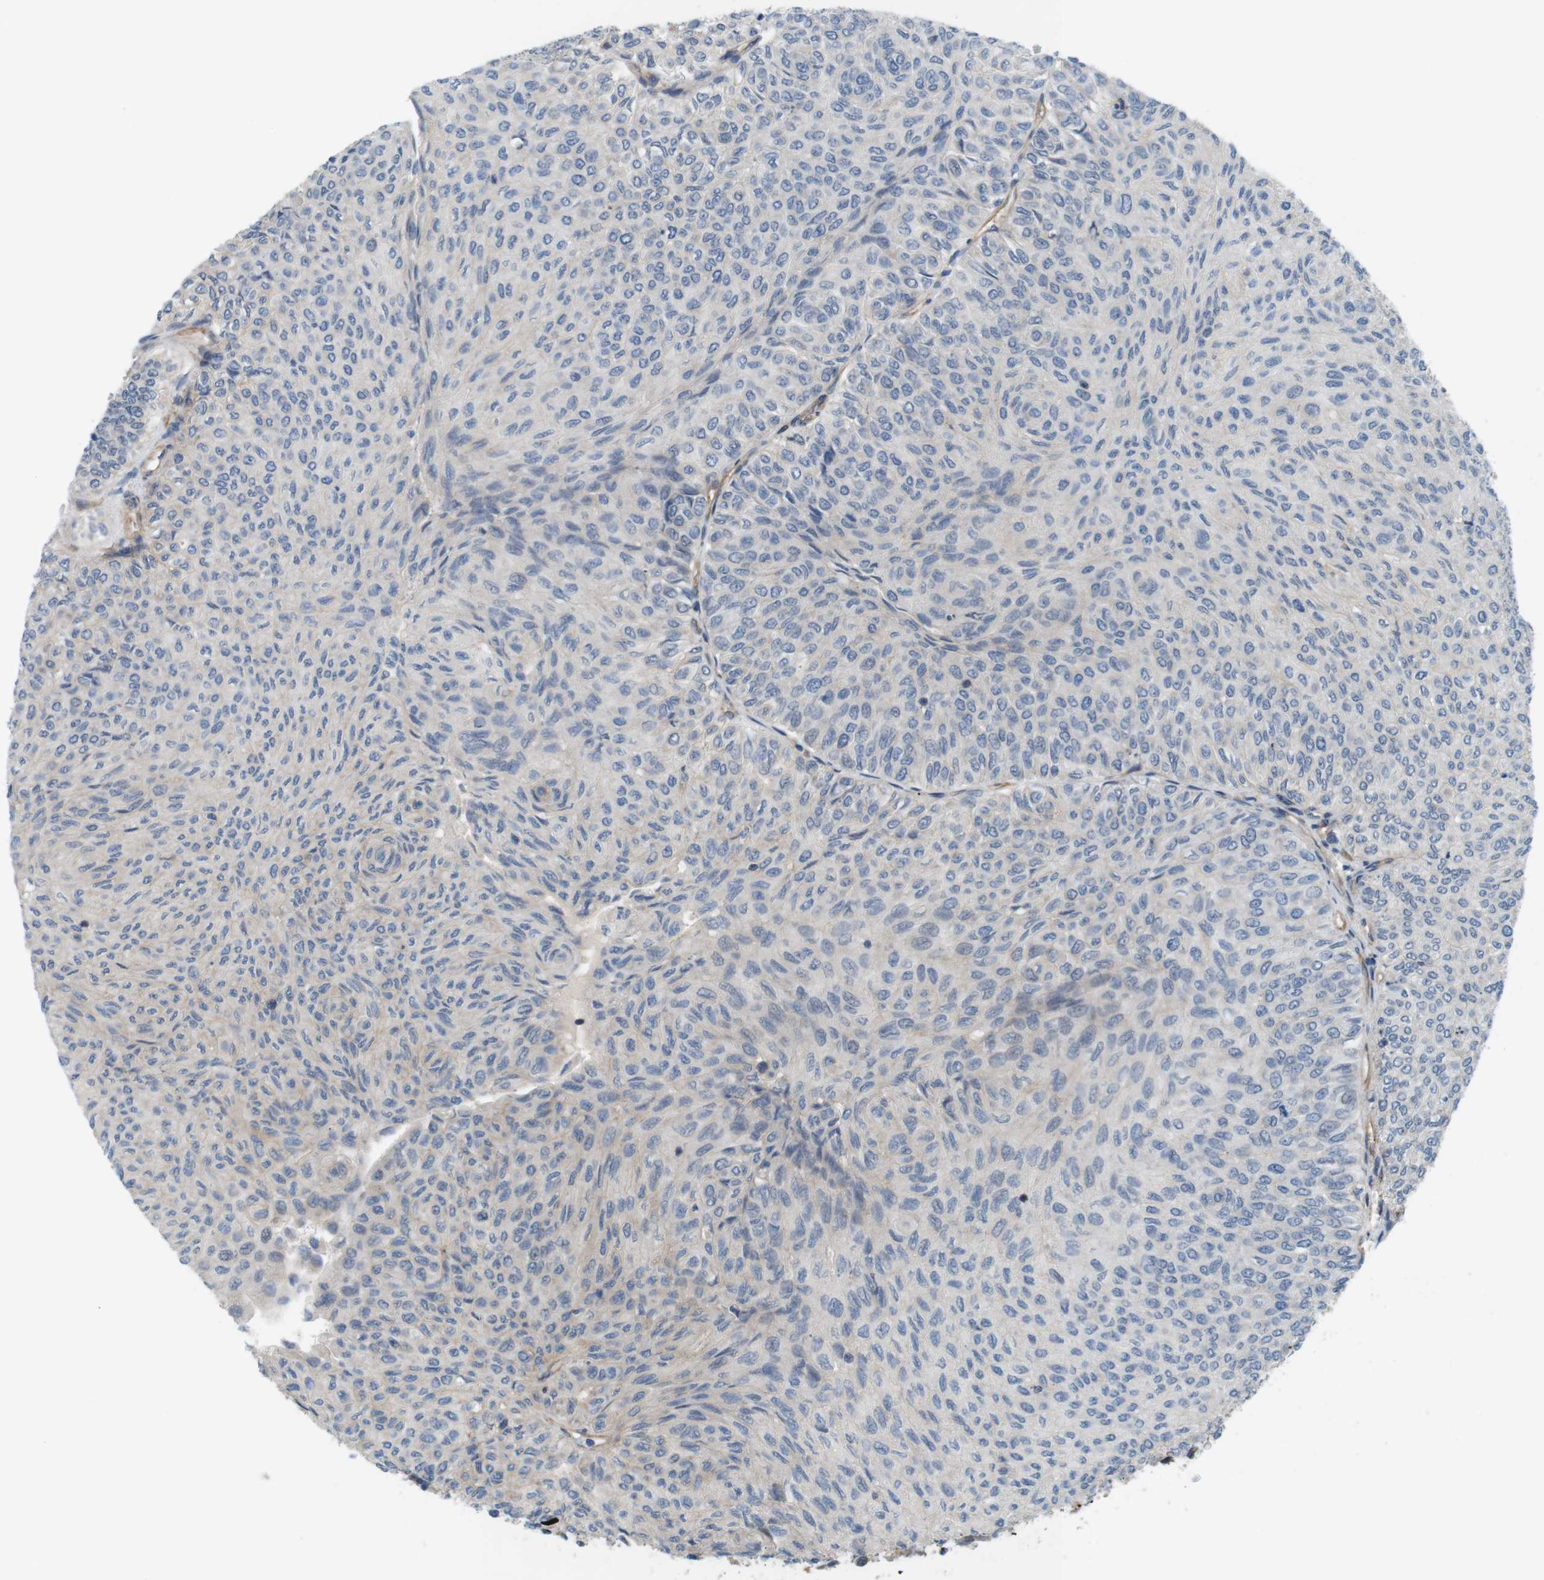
{"staining": {"intensity": "weak", "quantity": "<25%", "location": "cytoplasmic/membranous"}, "tissue": "urothelial cancer", "cell_type": "Tumor cells", "image_type": "cancer", "snomed": [{"axis": "morphology", "description": "Urothelial carcinoma, Low grade"}, {"axis": "topography", "description": "Urinary bladder"}], "caption": "This is an IHC micrograph of human urothelial cancer. There is no staining in tumor cells.", "gene": "BVES", "patient": {"sex": "male", "age": 78}}